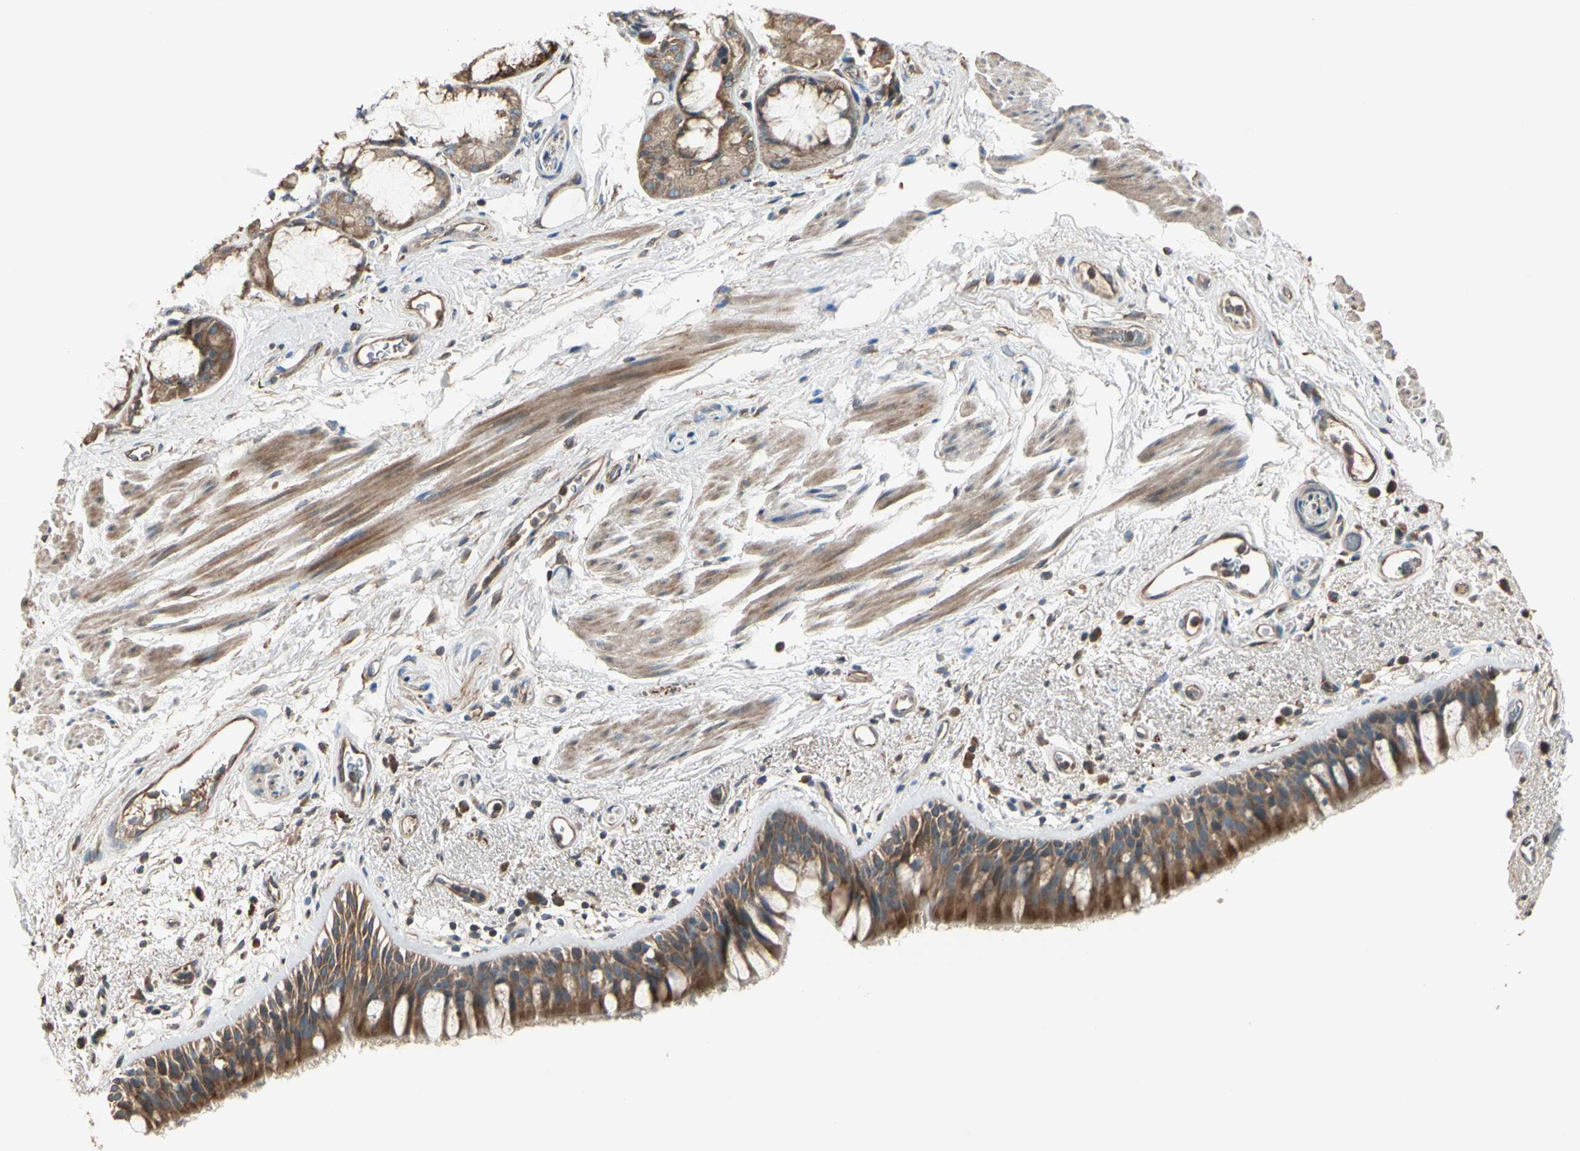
{"staining": {"intensity": "strong", "quantity": ">75%", "location": "cytoplasmic/membranous"}, "tissue": "bronchus", "cell_type": "Respiratory epithelial cells", "image_type": "normal", "snomed": [{"axis": "morphology", "description": "Normal tissue, NOS"}, {"axis": "morphology", "description": "Adenocarcinoma, NOS"}, {"axis": "topography", "description": "Bronchus"}, {"axis": "topography", "description": "Lung"}], "caption": "Protein staining of benign bronchus displays strong cytoplasmic/membranous staining in approximately >75% of respiratory epithelial cells.", "gene": "TNFRSF21", "patient": {"sex": "female", "age": 54}}